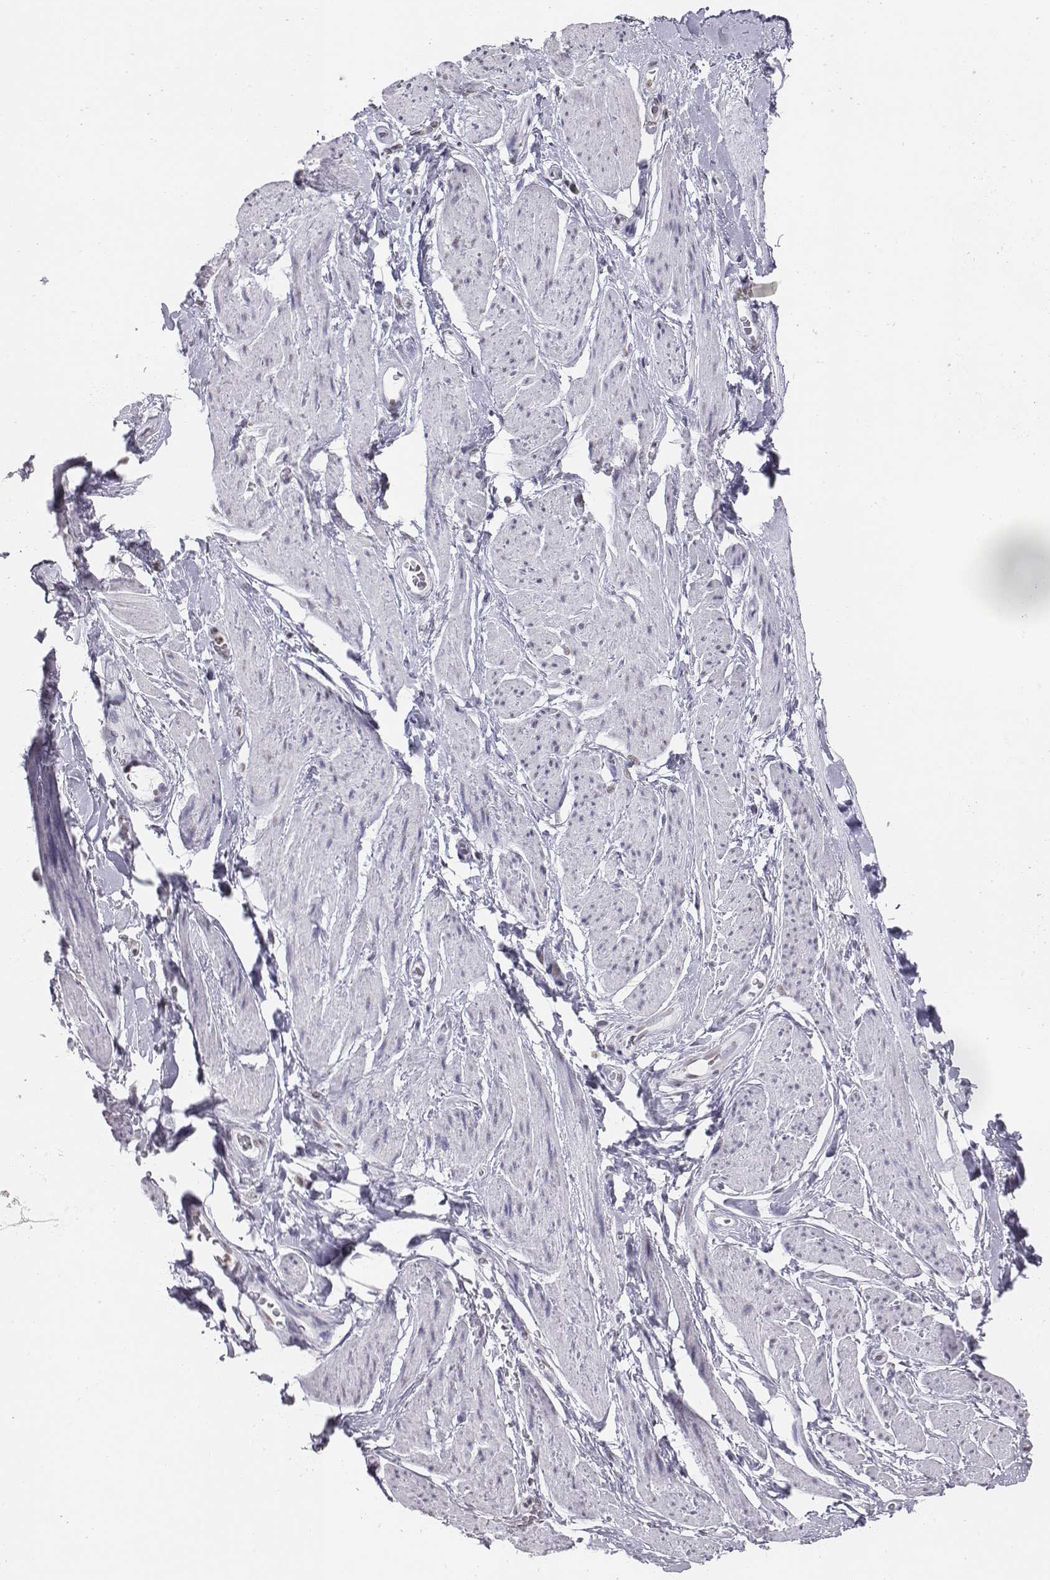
{"staining": {"intensity": "negative", "quantity": "none", "location": "none"}, "tissue": "soft tissue", "cell_type": "Fibroblasts", "image_type": "normal", "snomed": [{"axis": "morphology", "description": "Normal tissue, NOS"}, {"axis": "topography", "description": "Anal"}, {"axis": "topography", "description": "Peripheral nerve tissue"}], "caption": "A histopathology image of soft tissue stained for a protein exhibits no brown staining in fibroblasts. (DAB (3,3'-diaminobenzidine) IHC with hematoxylin counter stain).", "gene": "BARHL1", "patient": {"sex": "male", "age": 53}}